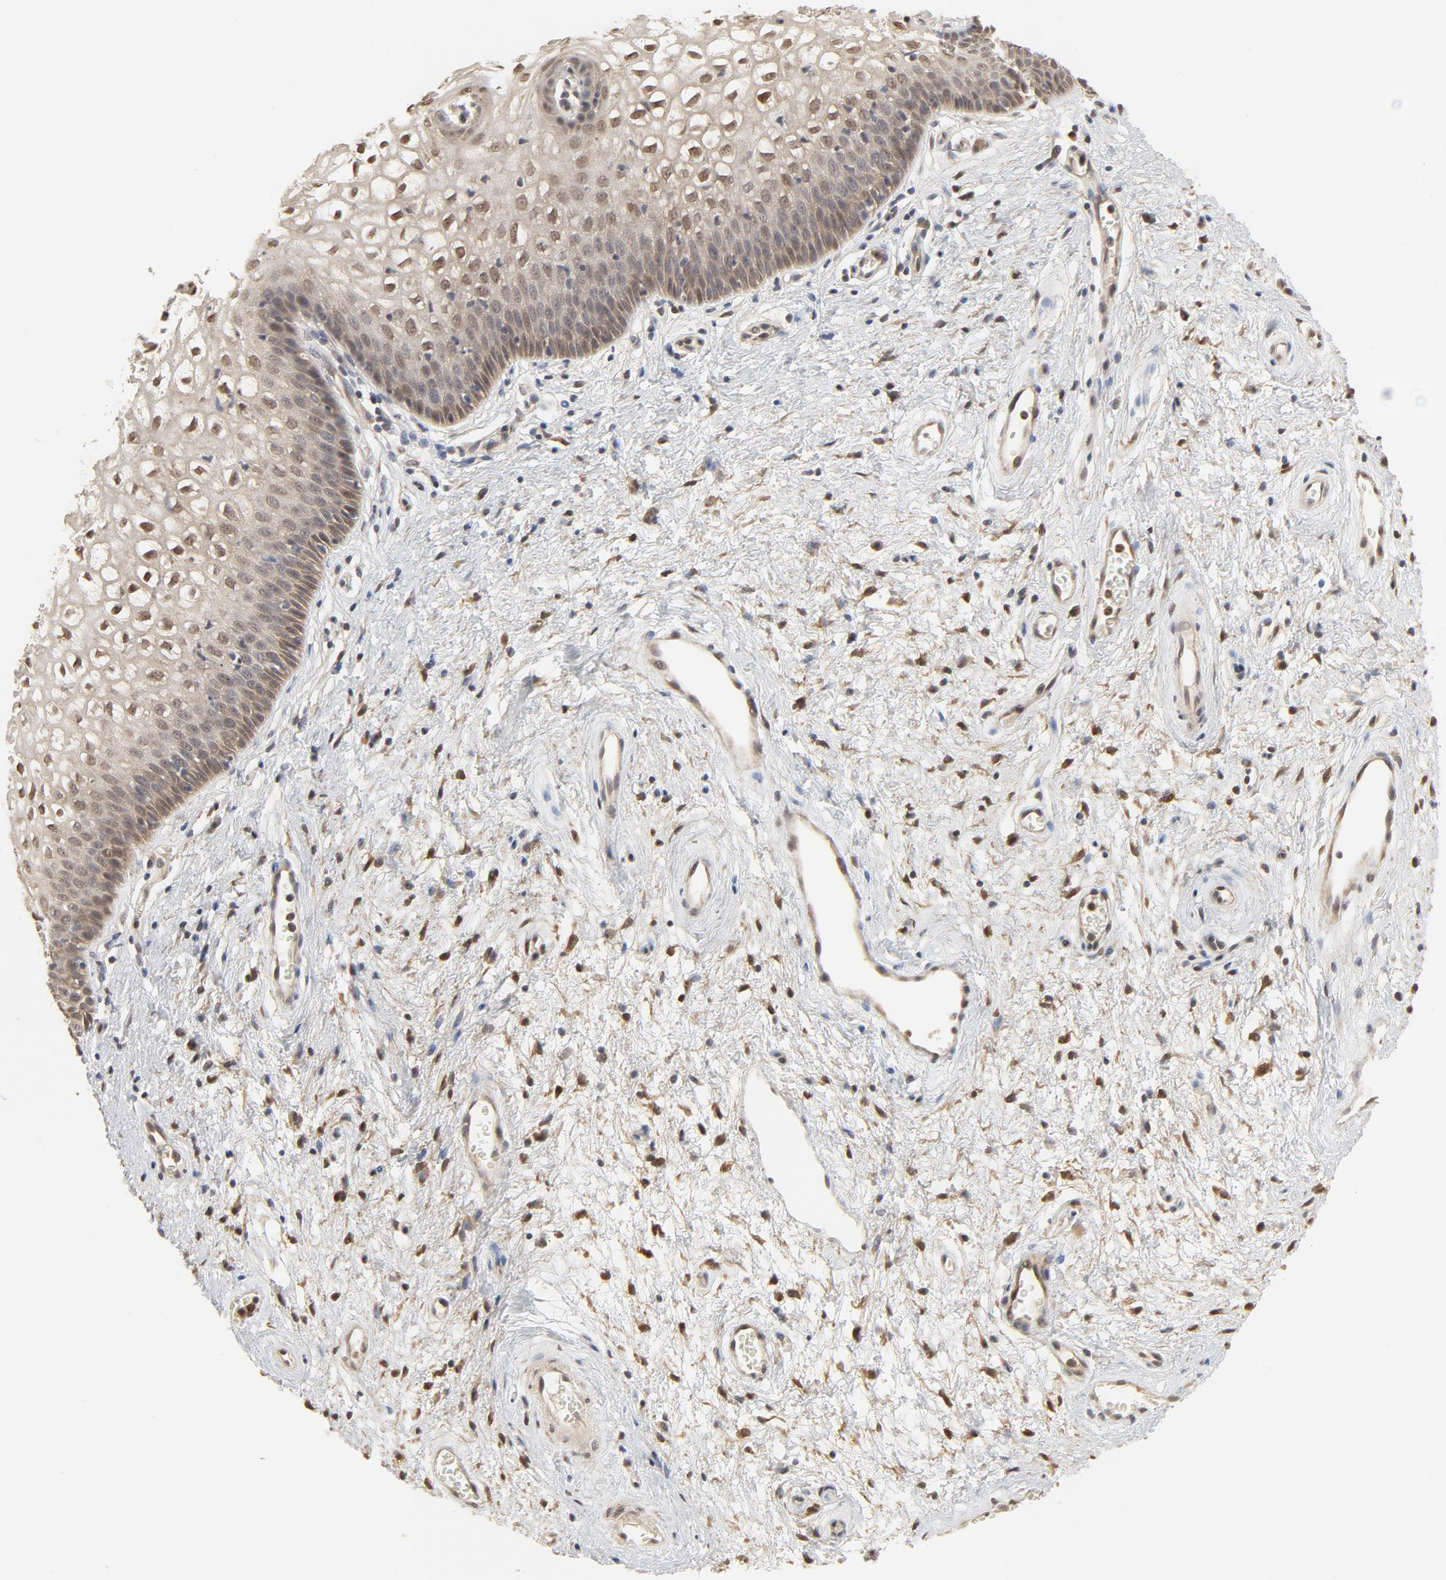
{"staining": {"intensity": "moderate", "quantity": "25%-75%", "location": "cytoplasmic/membranous,nuclear"}, "tissue": "vagina", "cell_type": "Squamous epithelial cells", "image_type": "normal", "snomed": [{"axis": "morphology", "description": "Normal tissue, NOS"}, {"axis": "topography", "description": "Vagina"}], "caption": "Vagina stained for a protein demonstrates moderate cytoplasmic/membranous,nuclear positivity in squamous epithelial cells. (Stains: DAB (3,3'-diaminobenzidine) in brown, nuclei in blue, Microscopy: brightfield microscopy at high magnification).", "gene": "NEDD8", "patient": {"sex": "female", "age": 34}}